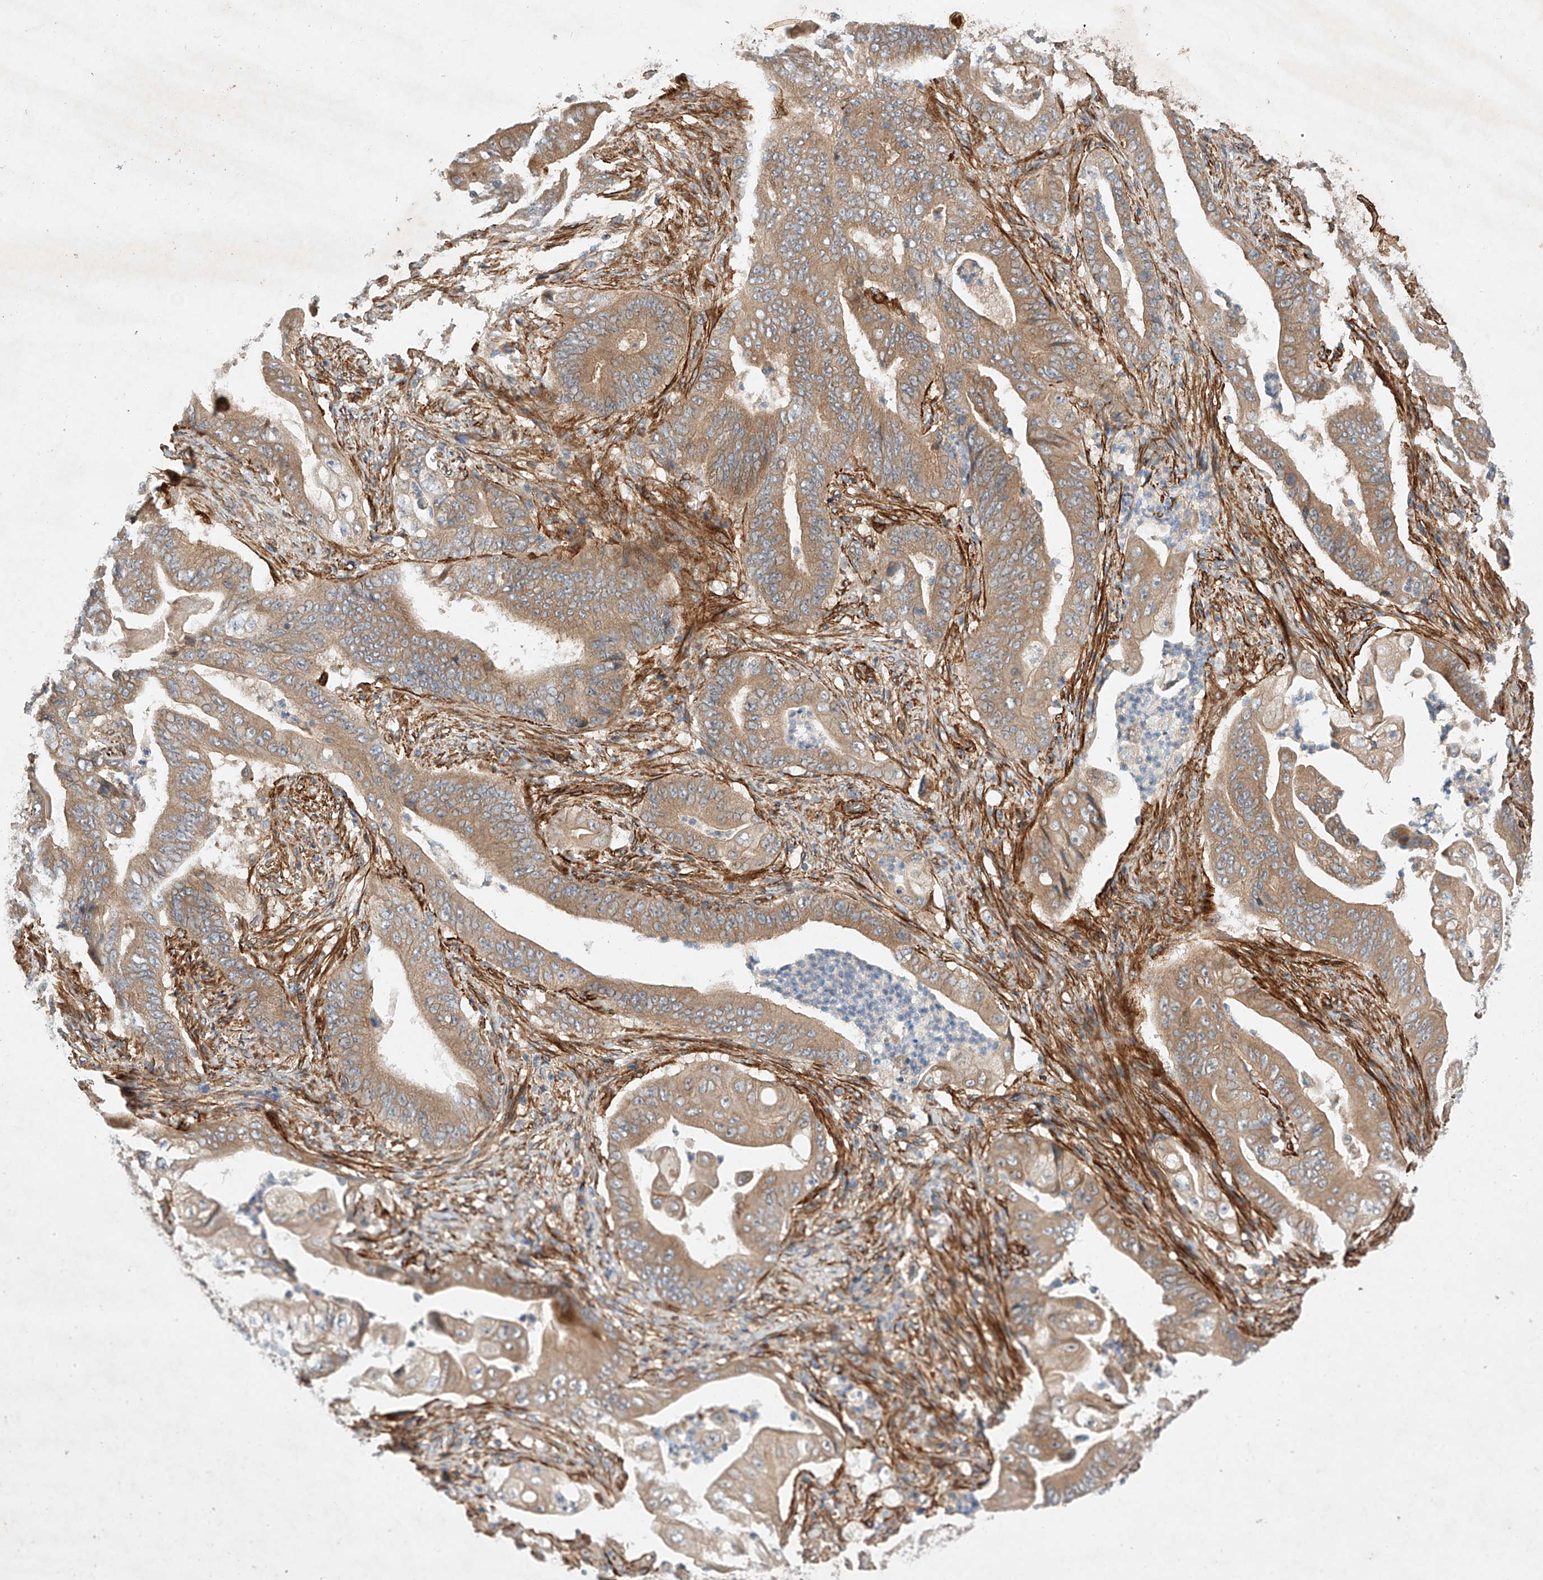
{"staining": {"intensity": "moderate", "quantity": ">75%", "location": "cytoplasmic/membranous"}, "tissue": "stomach cancer", "cell_type": "Tumor cells", "image_type": "cancer", "snomed": [{"axis": "morphology", "description": "Adenocarcinoma, NOS"}, {"axis": "topography", "description": "Stomach"}], "caption": "Stomach cancer stained with a protein marker displays moderate staining in tumor cells.", "gene": "RAB23", "patient": {"sex": "female", "age": 73}}